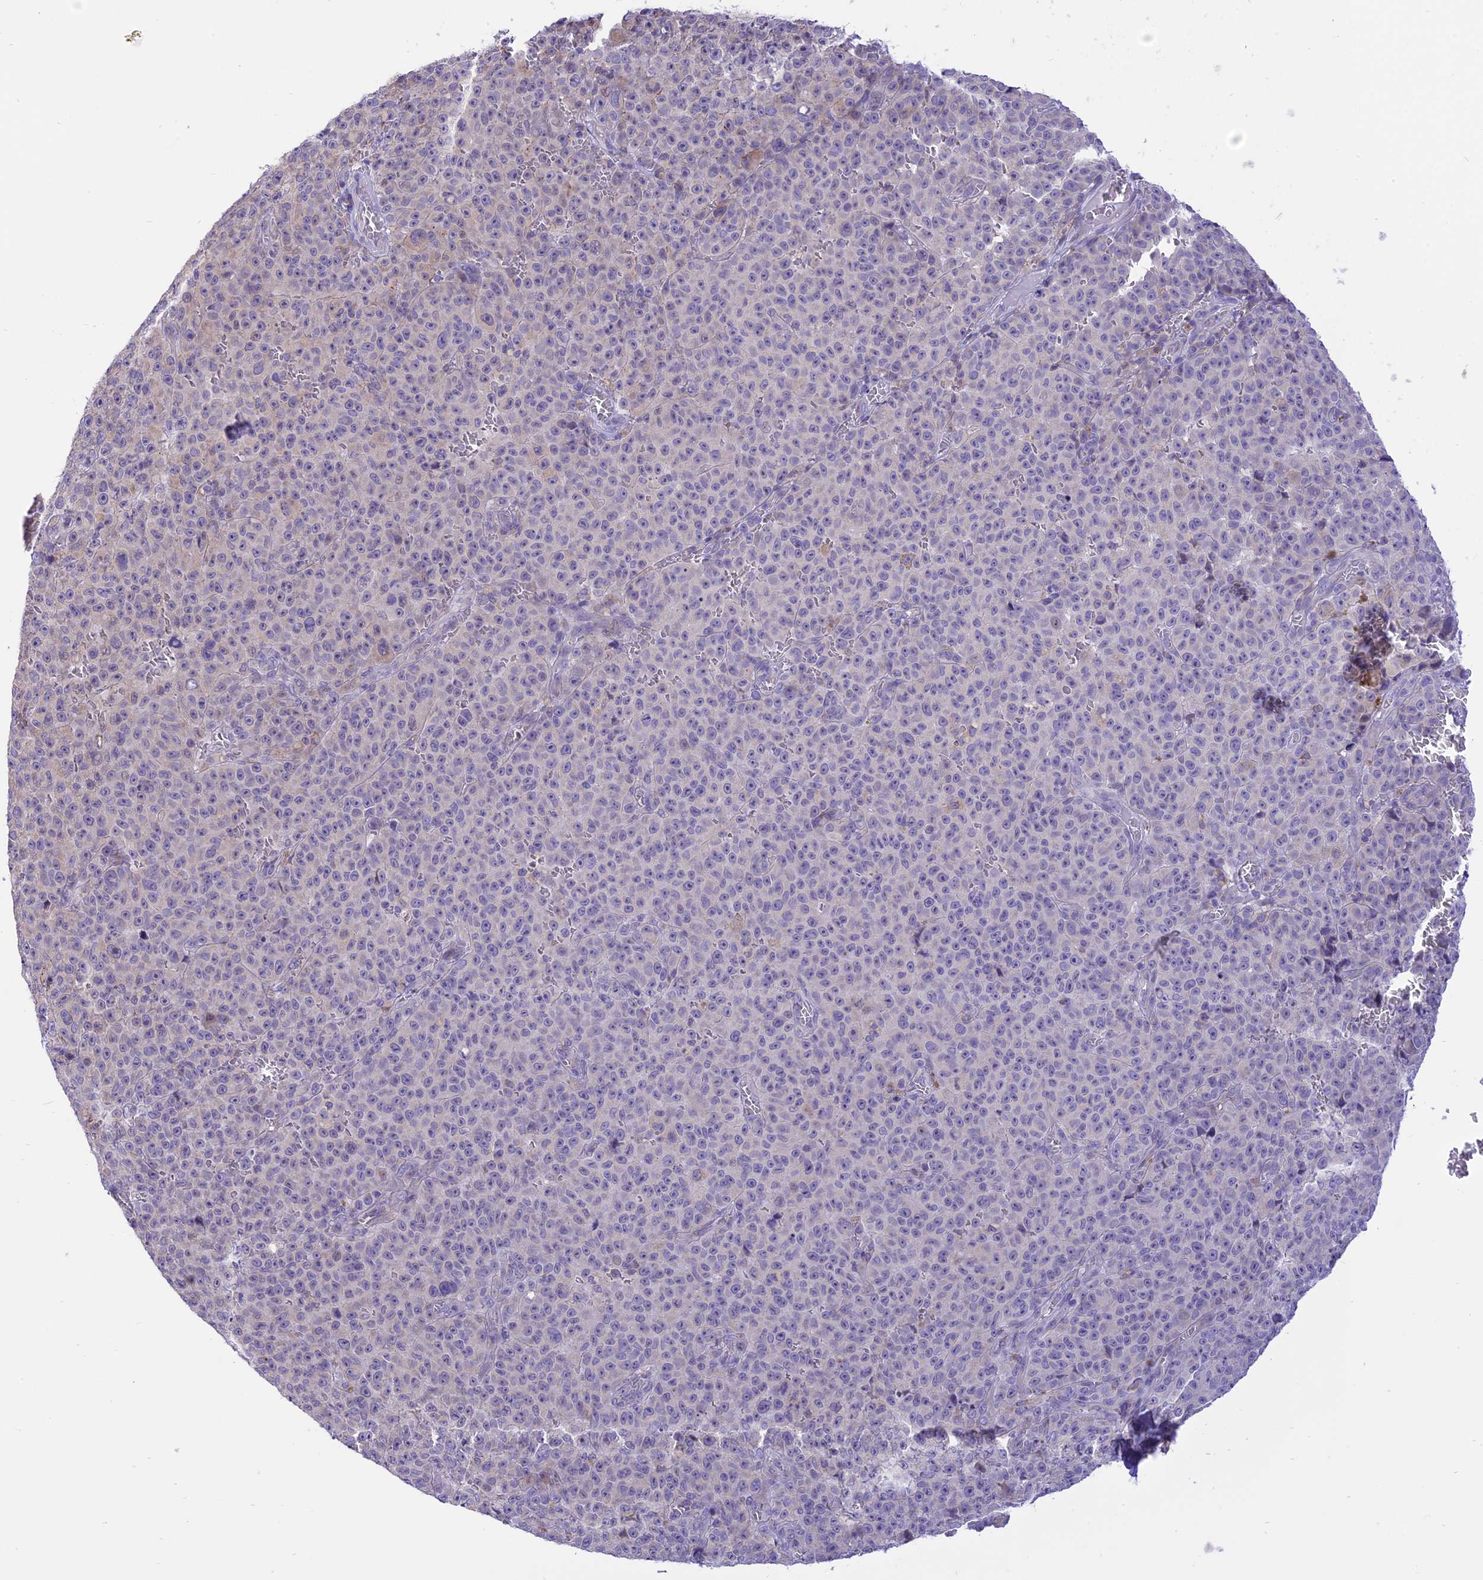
{"staining": {"intensity": "negative", "quantity": "none", "location": "none"}, "tissue": "melanoma", "cell_type": "Tumor cells", "image_type": "cancer", "snomed": [{"axis": "morphology", "description": "Malignant melanoma, NOS"}, {"axis": "topography", "description": "Skin"}], "caption": "Immunohistochemical staining of malignant melanoma shows no significant staining in tumor cells.", "gene": "ARMCX6", "patient": {"sex": "female", "age": 82}}